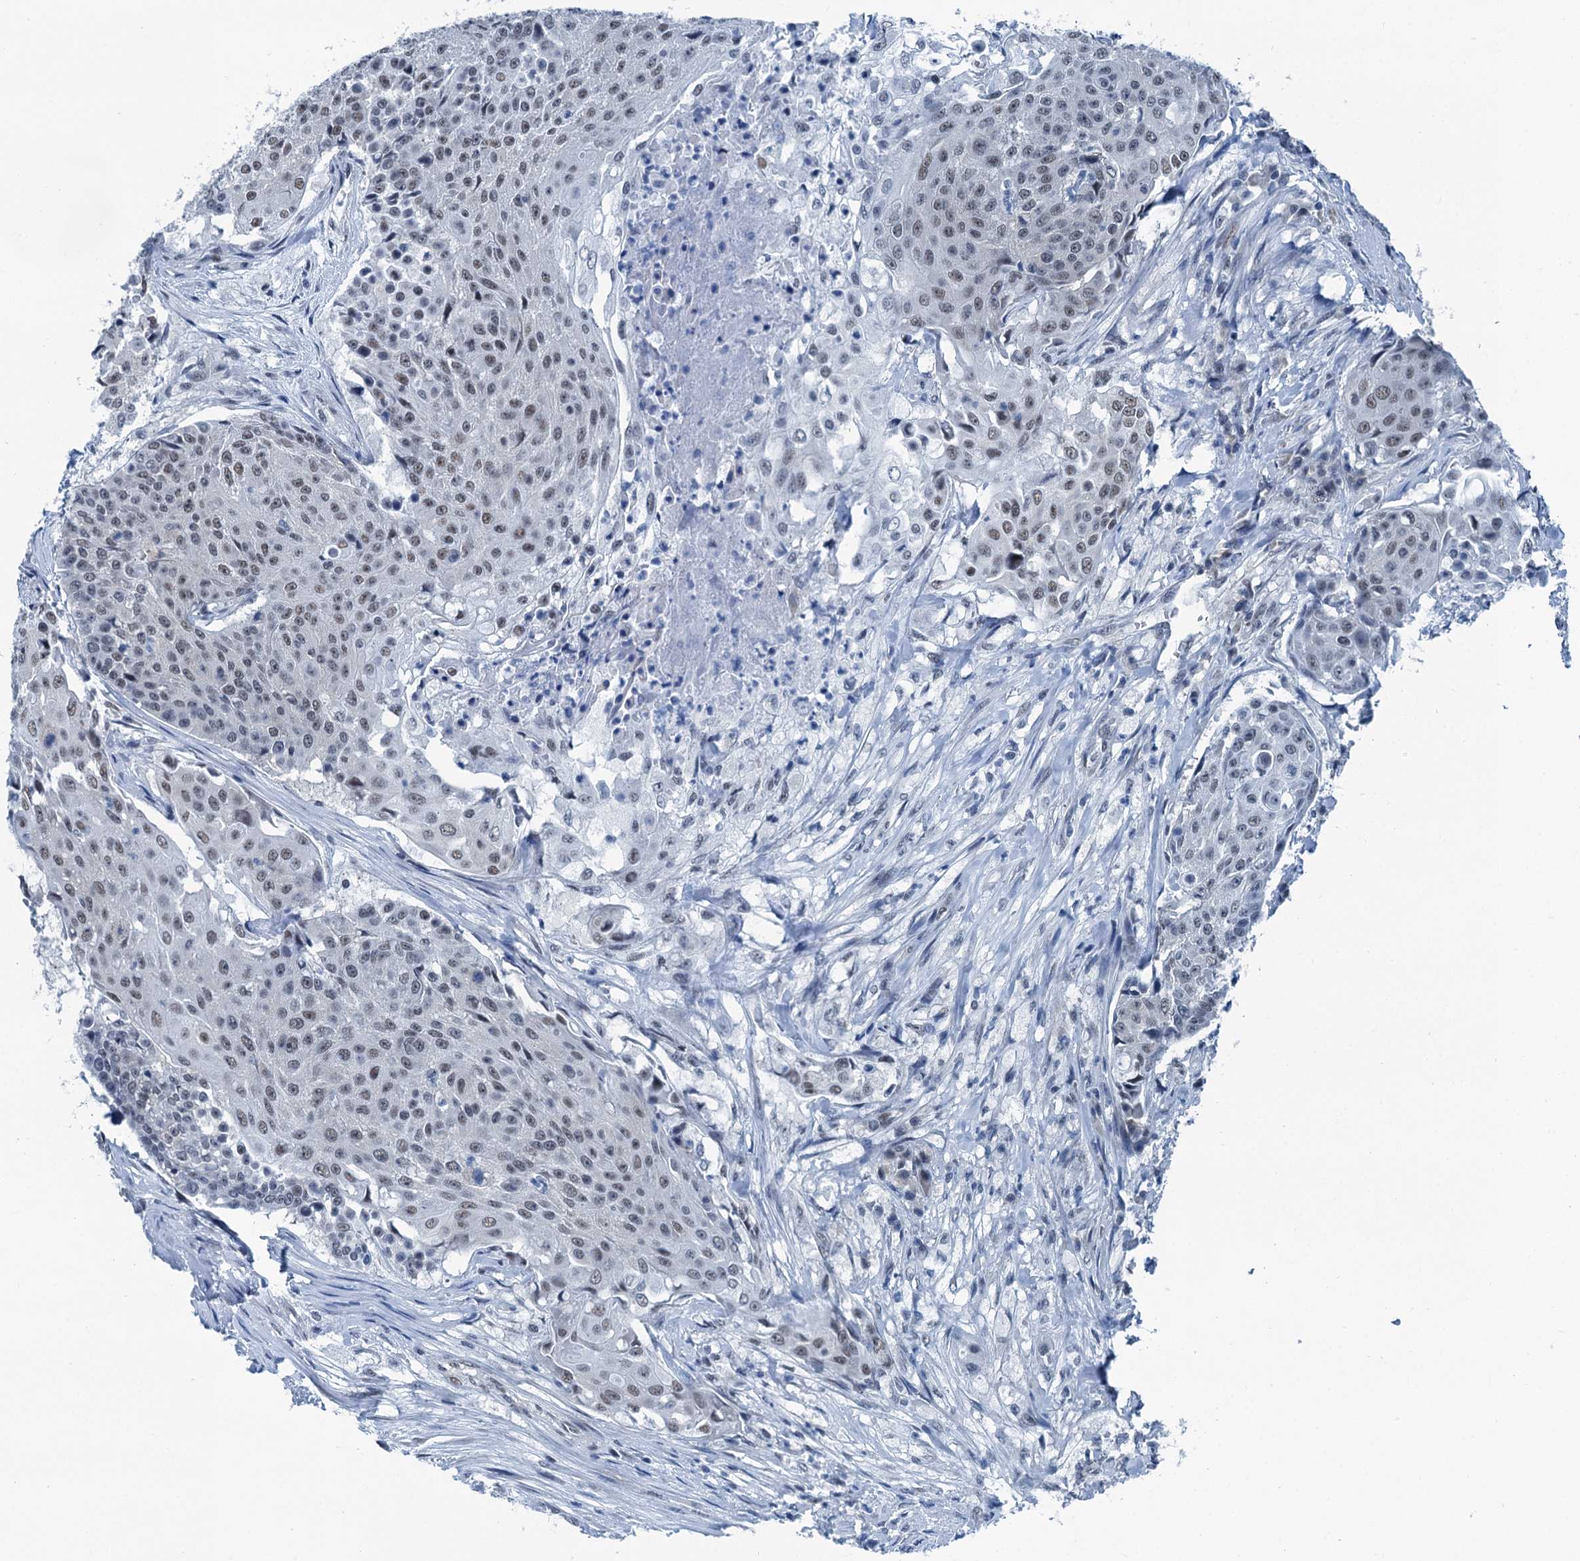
{"staining": {"intensity": "weak", "quantity": "25%-75%", "location": "nuclear"}, "tissue": "urothelial cancer", "cell_type": "Tumor cells", "image_type": "cancer", "snomed": [{"axis": "morphology", "description": "Urothelial carcinoma, High grade"}, {"axis": "topography", "description": "Urinary bladder"}], "caption": "Immunohistochemistry of urothelial cancer demonstrates low levels of weak nuclear positivity in about 25%-75% of tumor cells.", "gene": "TRPT1", "patient": {"sex": "female", "age": 63}}